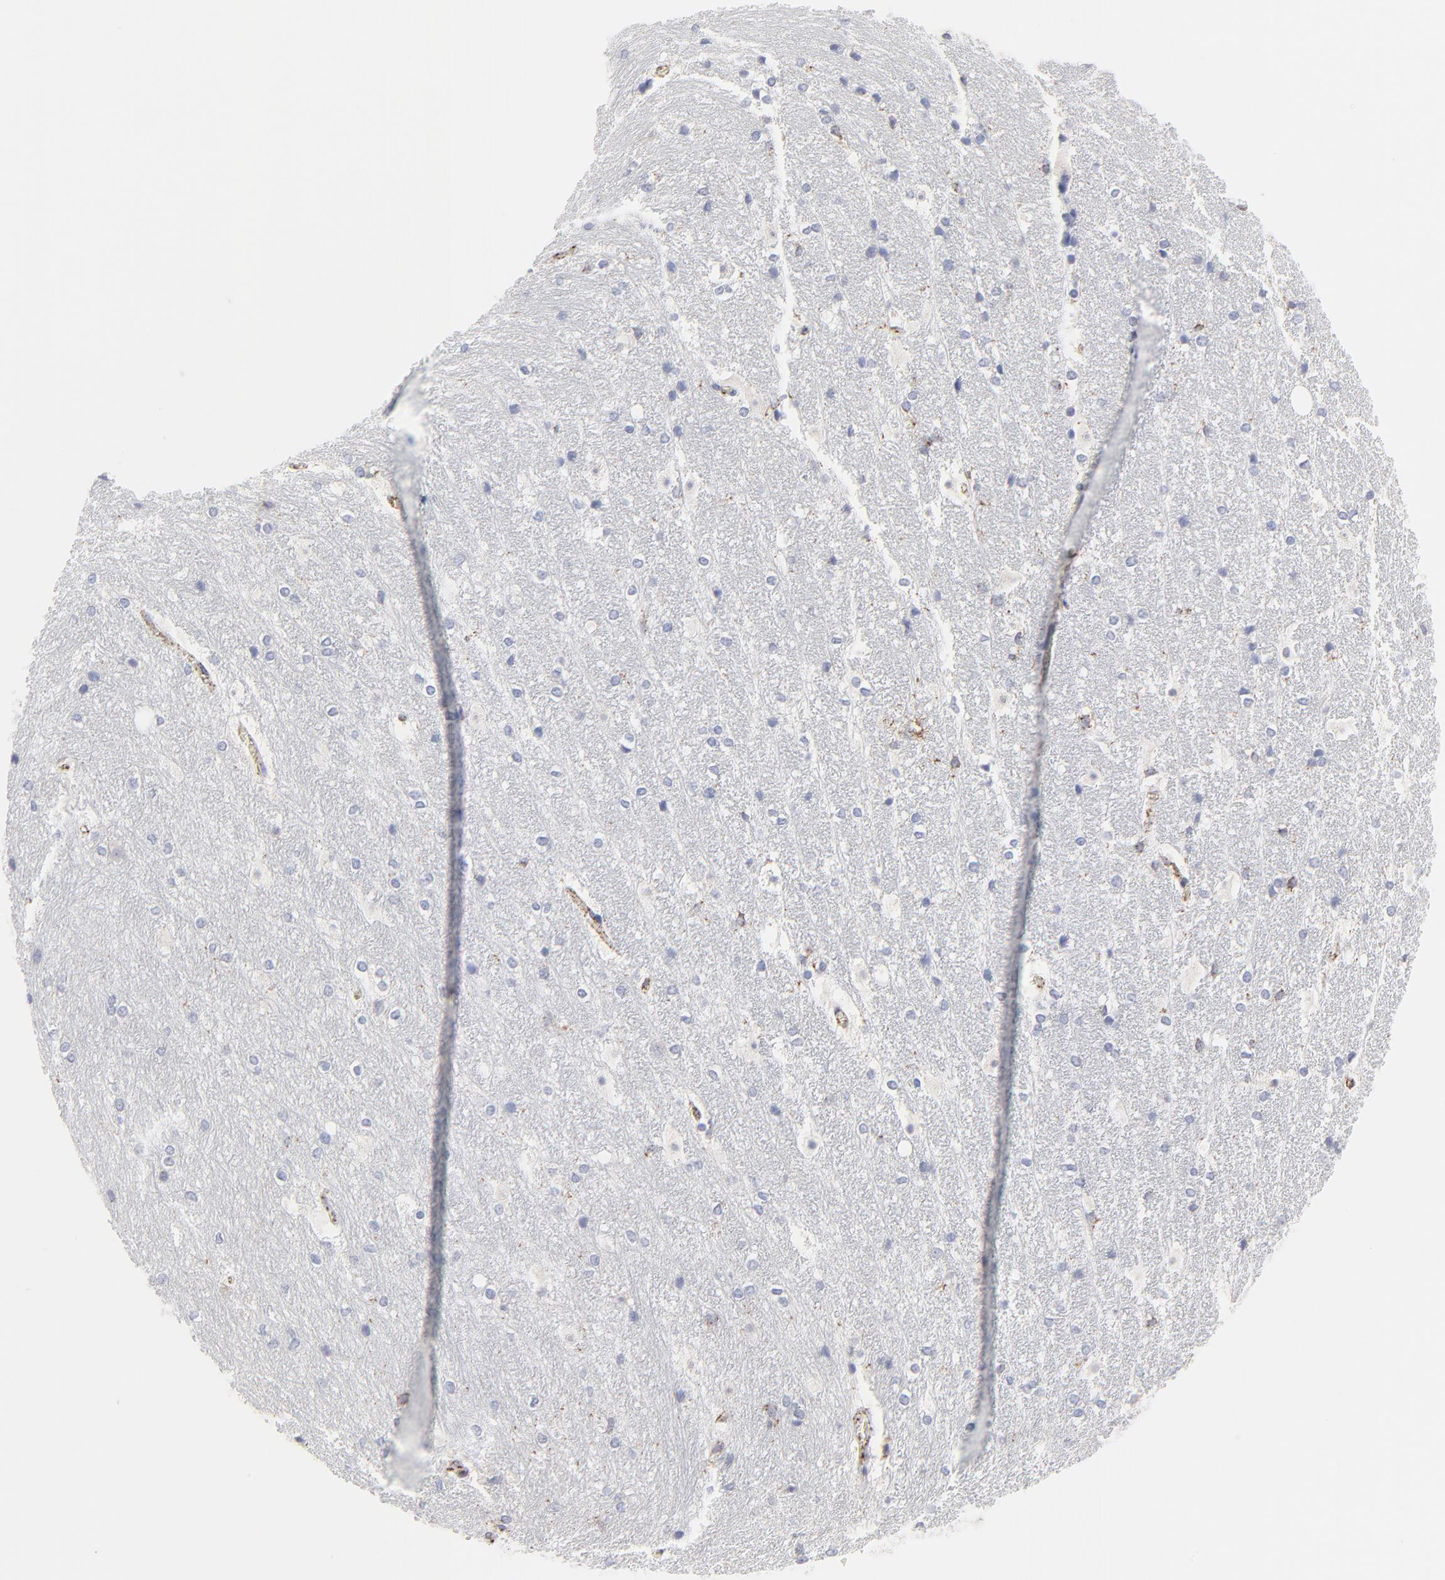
{"staining": {"intensity": "negative", "quantity": "none", "location": "none"}, "tissue": "hippocampus", "cell_type": "Glial cells", "image_type": "normal", "snomed": [{"axis": "morphology", "description": "Normal tissue, NOS"}, {"axis": "topography", "description": "Hippocampus"}], "caption": "DAB (3,3'-diaminobenzidine) immunohistochemical staining of unremarkable human hippocampus shows no significant positivity in glial cells. Nuclei are stained in blue.", "gene": "TRIM22", "patient": {"sex": "female", "age": 19}}